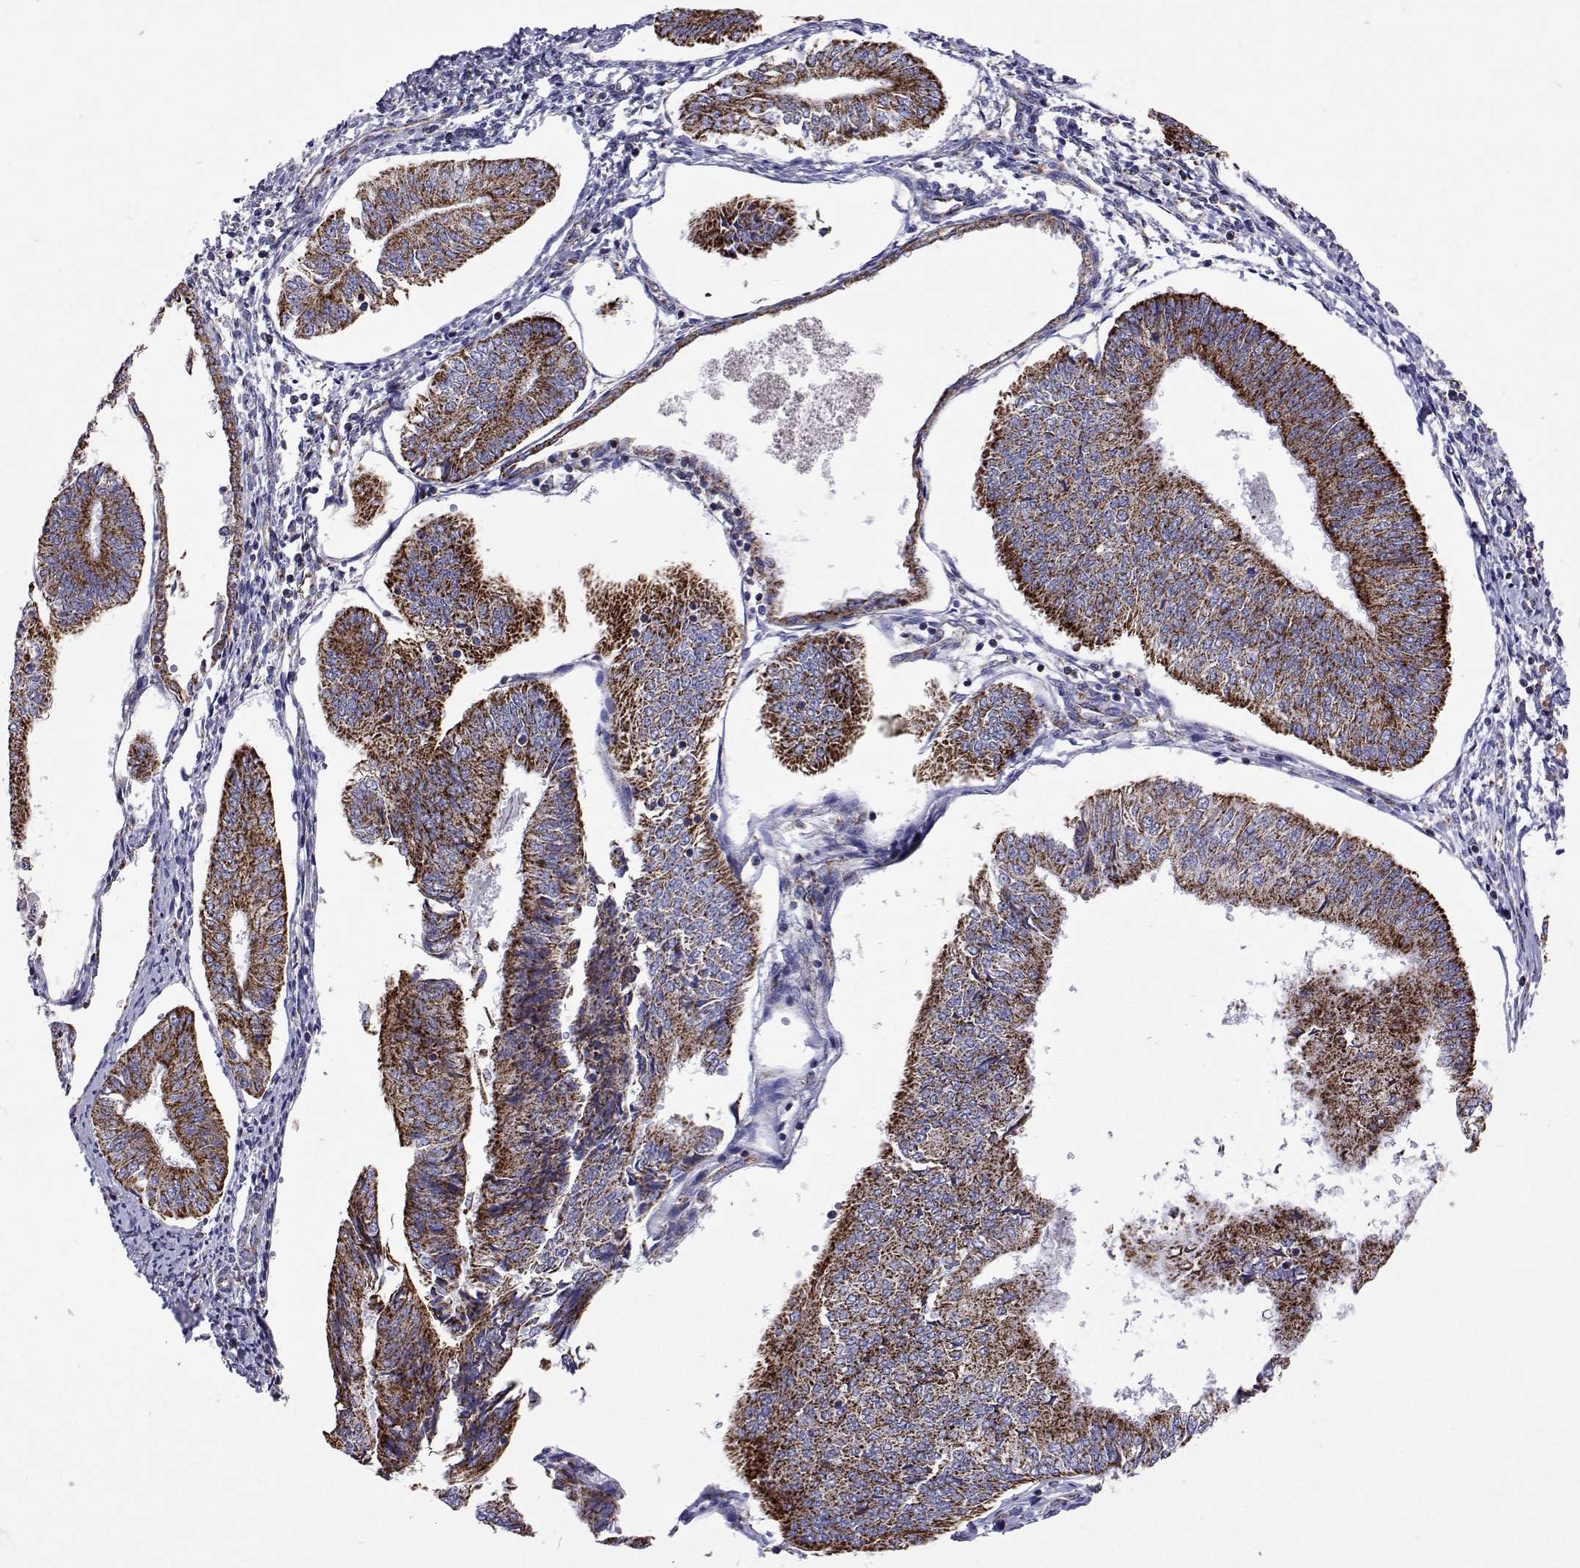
{"staining": {"intensity": "strong", "quantity": ">75%", "location": "cytoplasmic/membranous"}, "tissue": "endometrial cancer", "cell_type": "Tumor cells", "image_type": "cancer", "snomed": [{"axis": "morphology", "description": "Adenocarcinoma, NOS"}, {"axis": "topography", "description": "Endometrium"}], "caption": "Immunohistochemistry histopathology image of neoplastic tissue: endometrial cancer stained using immunohistochemistry (IHC) reveals high levels of strong protein expression localized specifically in the cytoplasmic/membranous of tumor cells, appearing as a cytoplasmic/membranous brown color.", "gene": "MCCC2", "patient": {"sex": "female", "age": 58}}